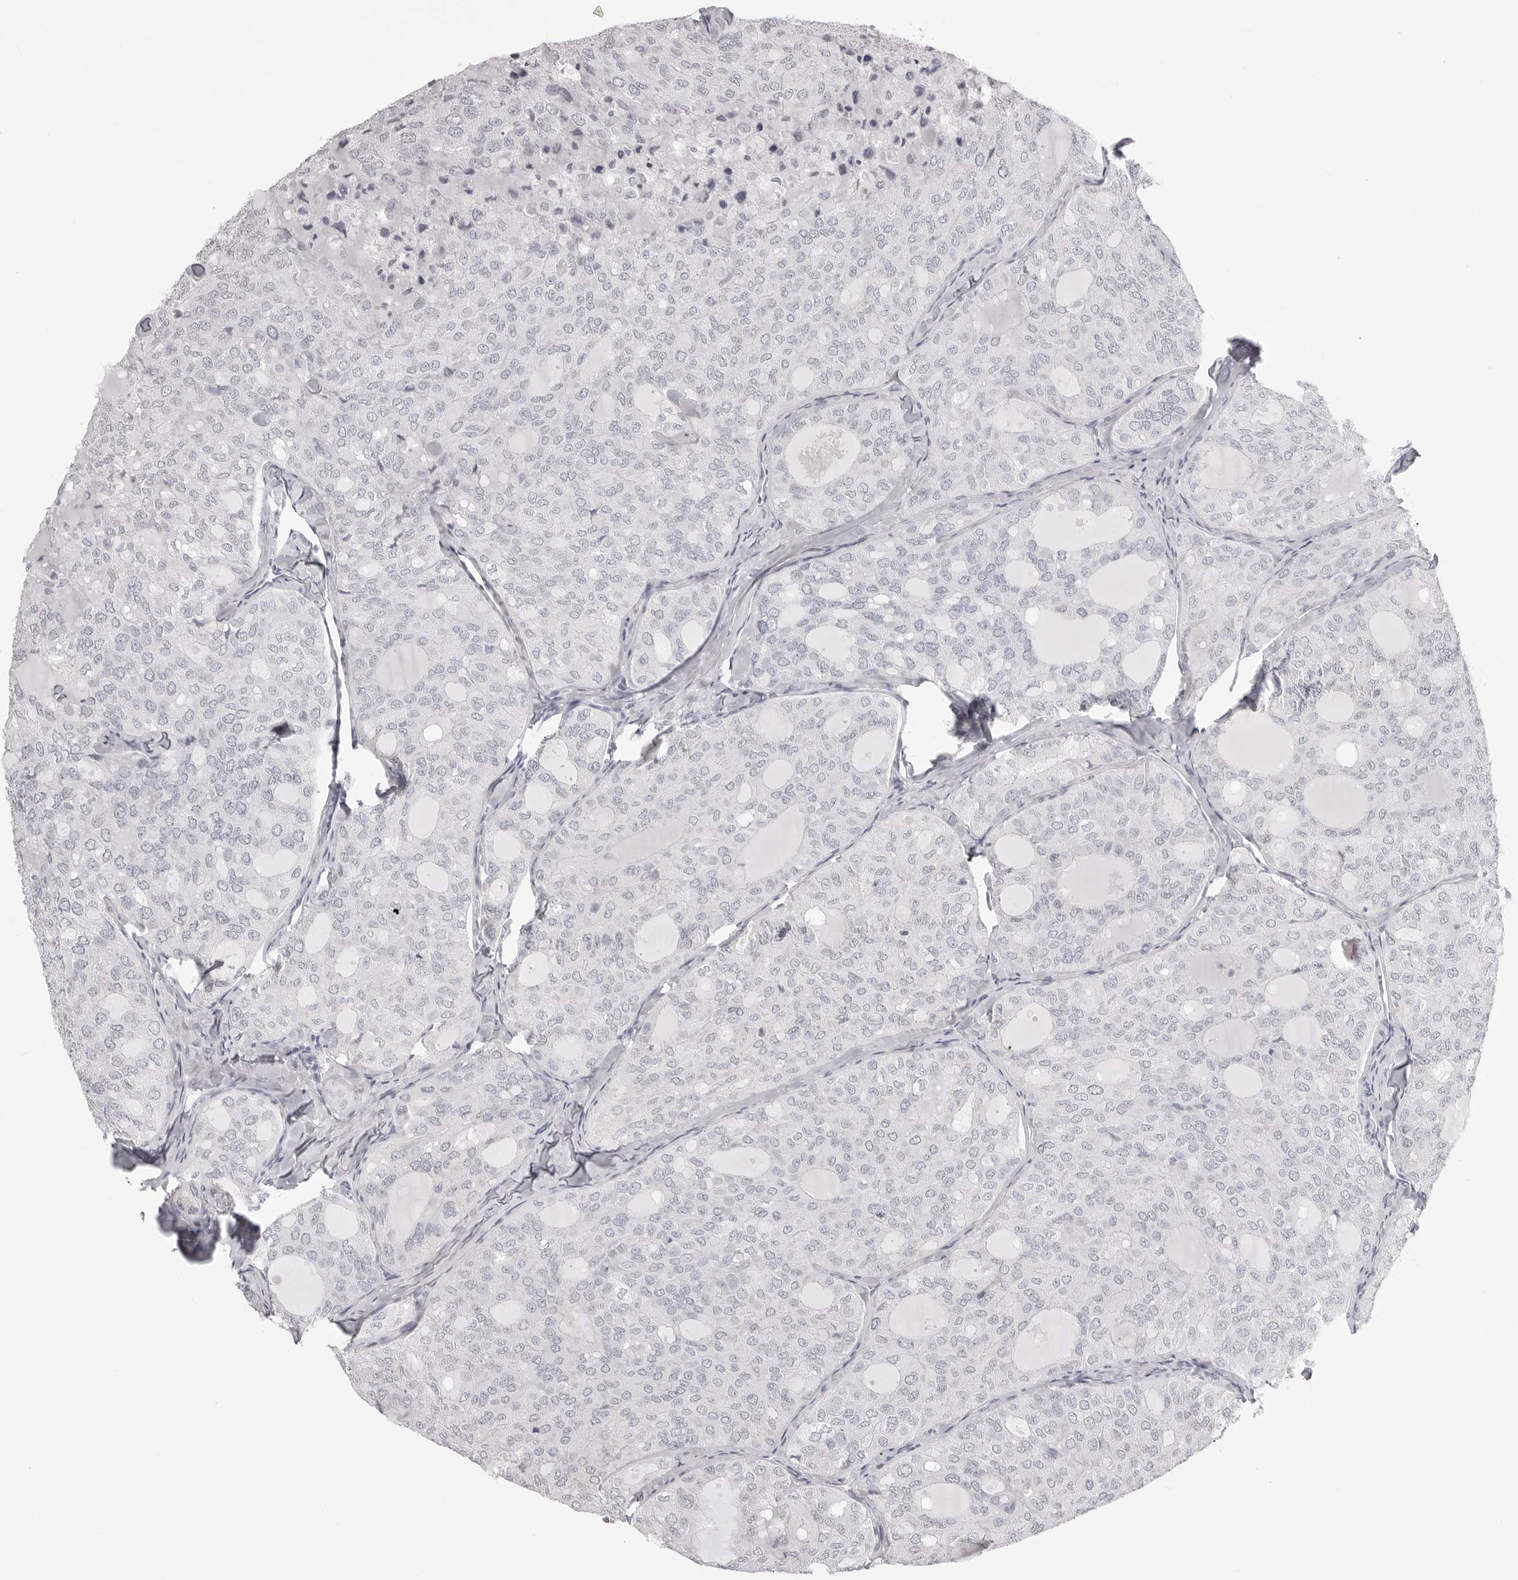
{"staining": {"intensity": "negative", "quantity": "none", "location": "none"}, "tissue": "thyroid cancer", "cell_type": "Tumor cells", "image_type": "cancer", "snomed": [{"axis": "morphology", "description": "Follicular adenoma carcinoma, NOS"}, {"axis": "topography", "description": "Thyroid gland"}], "caption": "IHC micrograph of neoplastic tissue: human thyroid cancer stained with DAB (3,3'-diaminobenzidine) reveals no significant protein staining in tumor cells. (DAB (3,3'-diaminobenzidine) IHC, high magnification).", "gene": "CST1", "patient": {"sex": "male", "age": 75}}